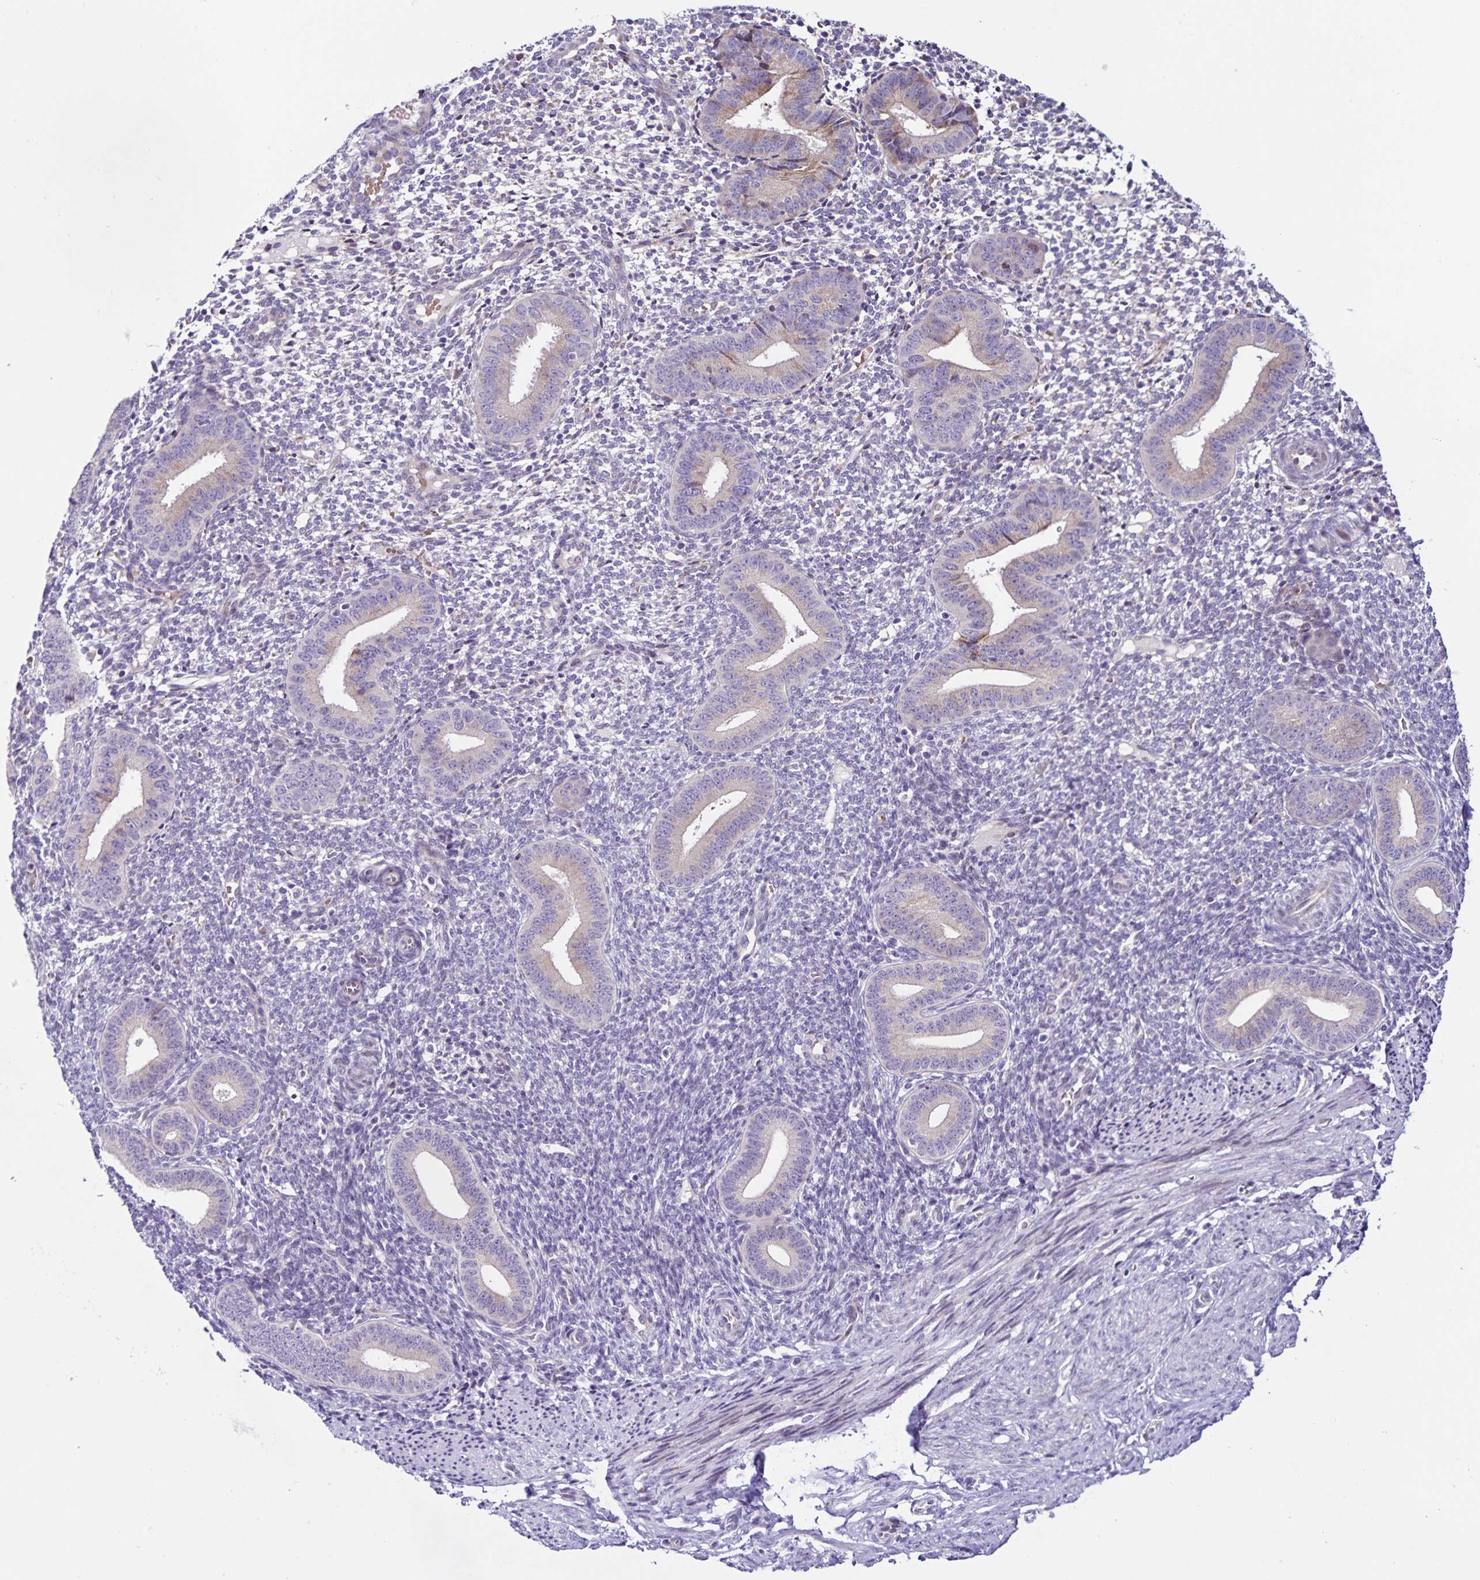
{"staining": {"intensity": "negative", "quantity": "none", "location": "none"}, "tissue": "endometrium", "cell_type": "Cells in endometrial stroma", "image_type": "normal", "snomed": [{"axis": "morphology", "description": "Normal tissue, NOS"}, {"axis": "topography", "description": "Endometrium"}], "caption": "High power microscopy photomicrograph of an immunohistochemistry histopathology image of unremarkable endometrium, revealing no significant staining in cells in endometrial stroma. (DAB (3,3'-diaminobenzidine) immunohistochemistry visualized using brightfield microscopy, high magnification).", "gene": "RNFT2", "patient": {"sex": "female", "age": 40}}